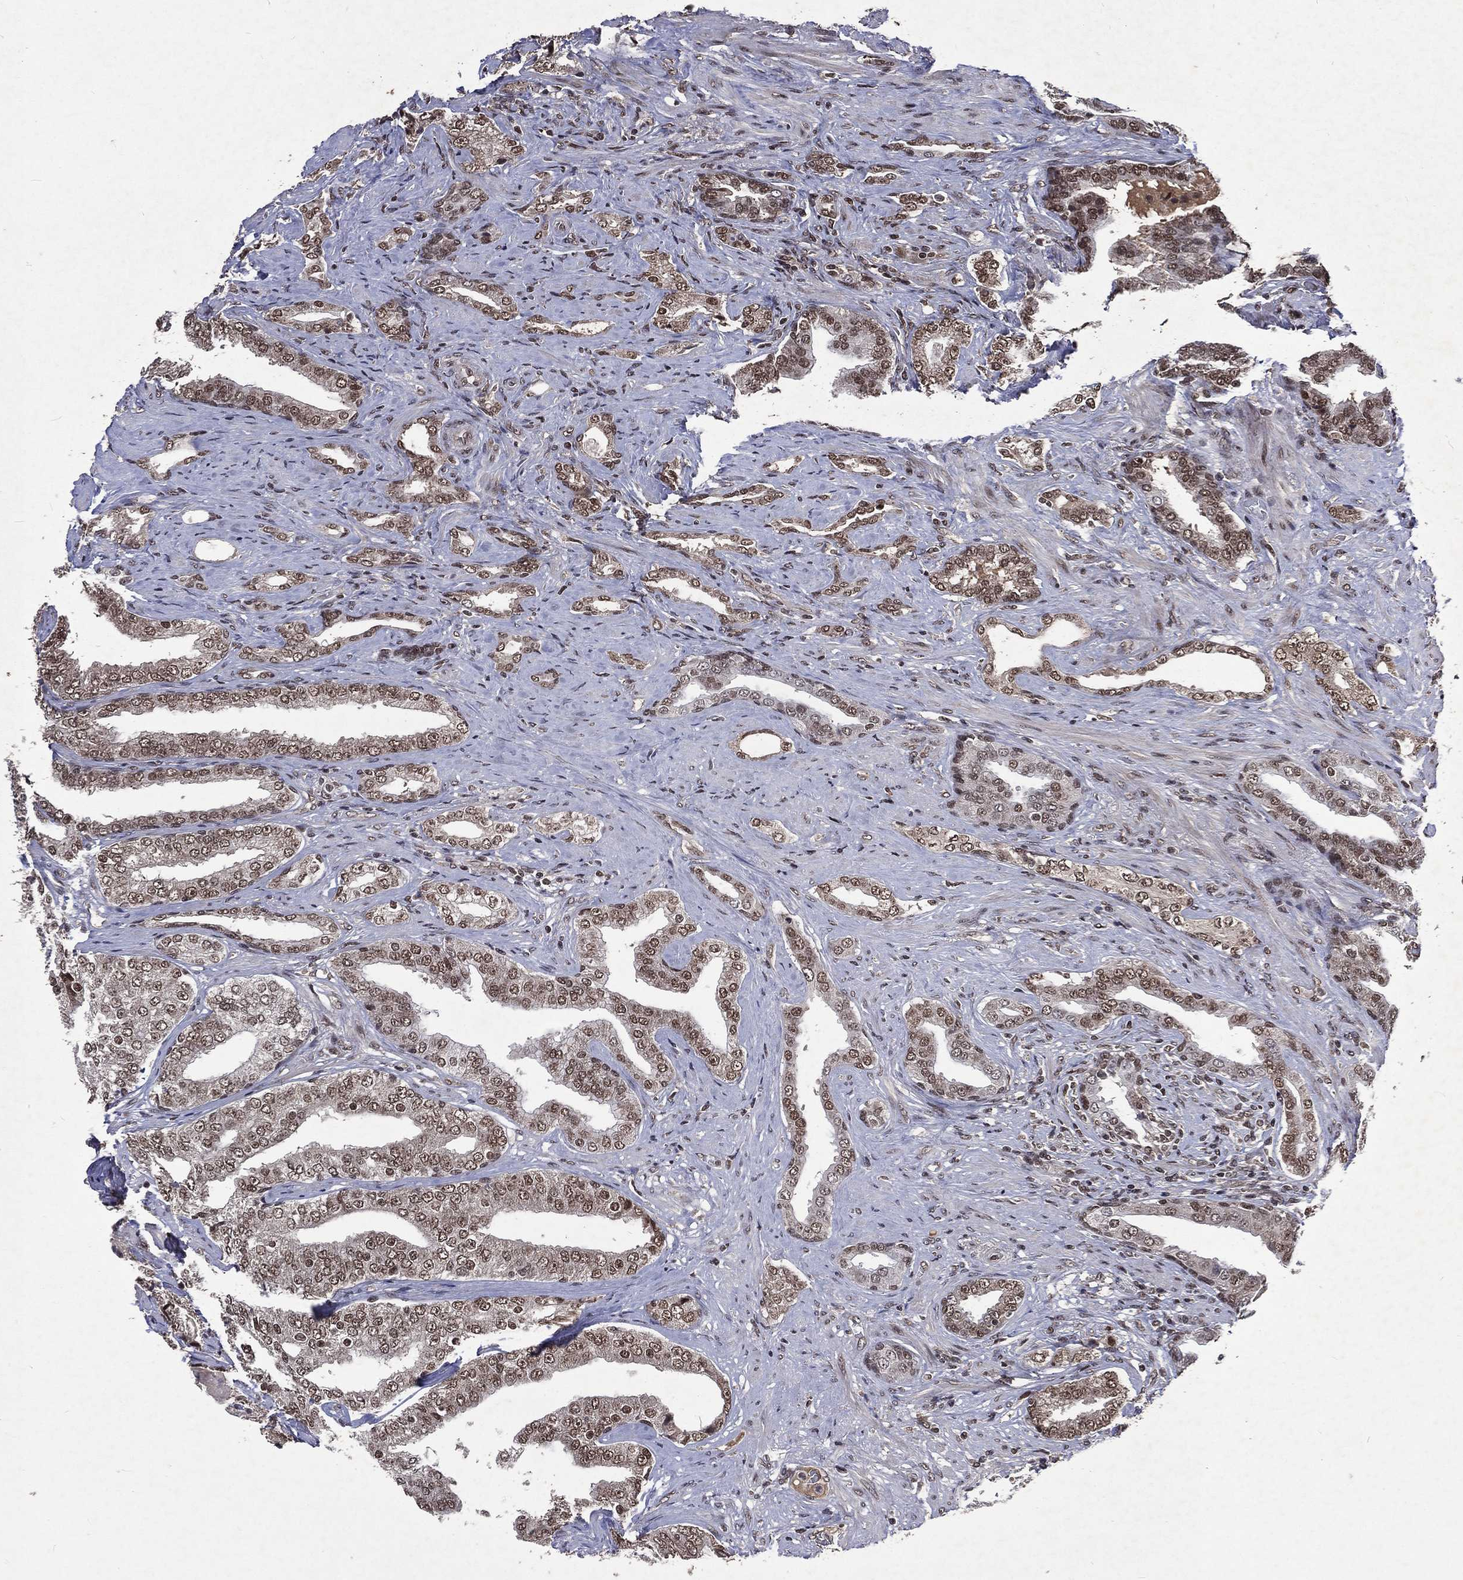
{"staining": {"intensity": "moderate", "quantity": "25%-75%", "location": "cytoplasmic/membranous,nuclear"}, "tissue": "prostate cancer", "cell_type": "Tumor cells", "image_type": "cancer", "snomed": [{"axis": "morphology", "description": "Adenocarcinoma, Low grade"}, {"axis": "topography", "description": "Prostate and seminal vesicle, NOS"}], "caption": "The micrograph shows immunohistochemical staining of prostate cancer. There is moderate cytoplasmic/membranous and nuclear staining is identified in about 25%-75% of tumor cells.", "gene": "DMAP1", "patient": {"sex": "male", "age": 61}}